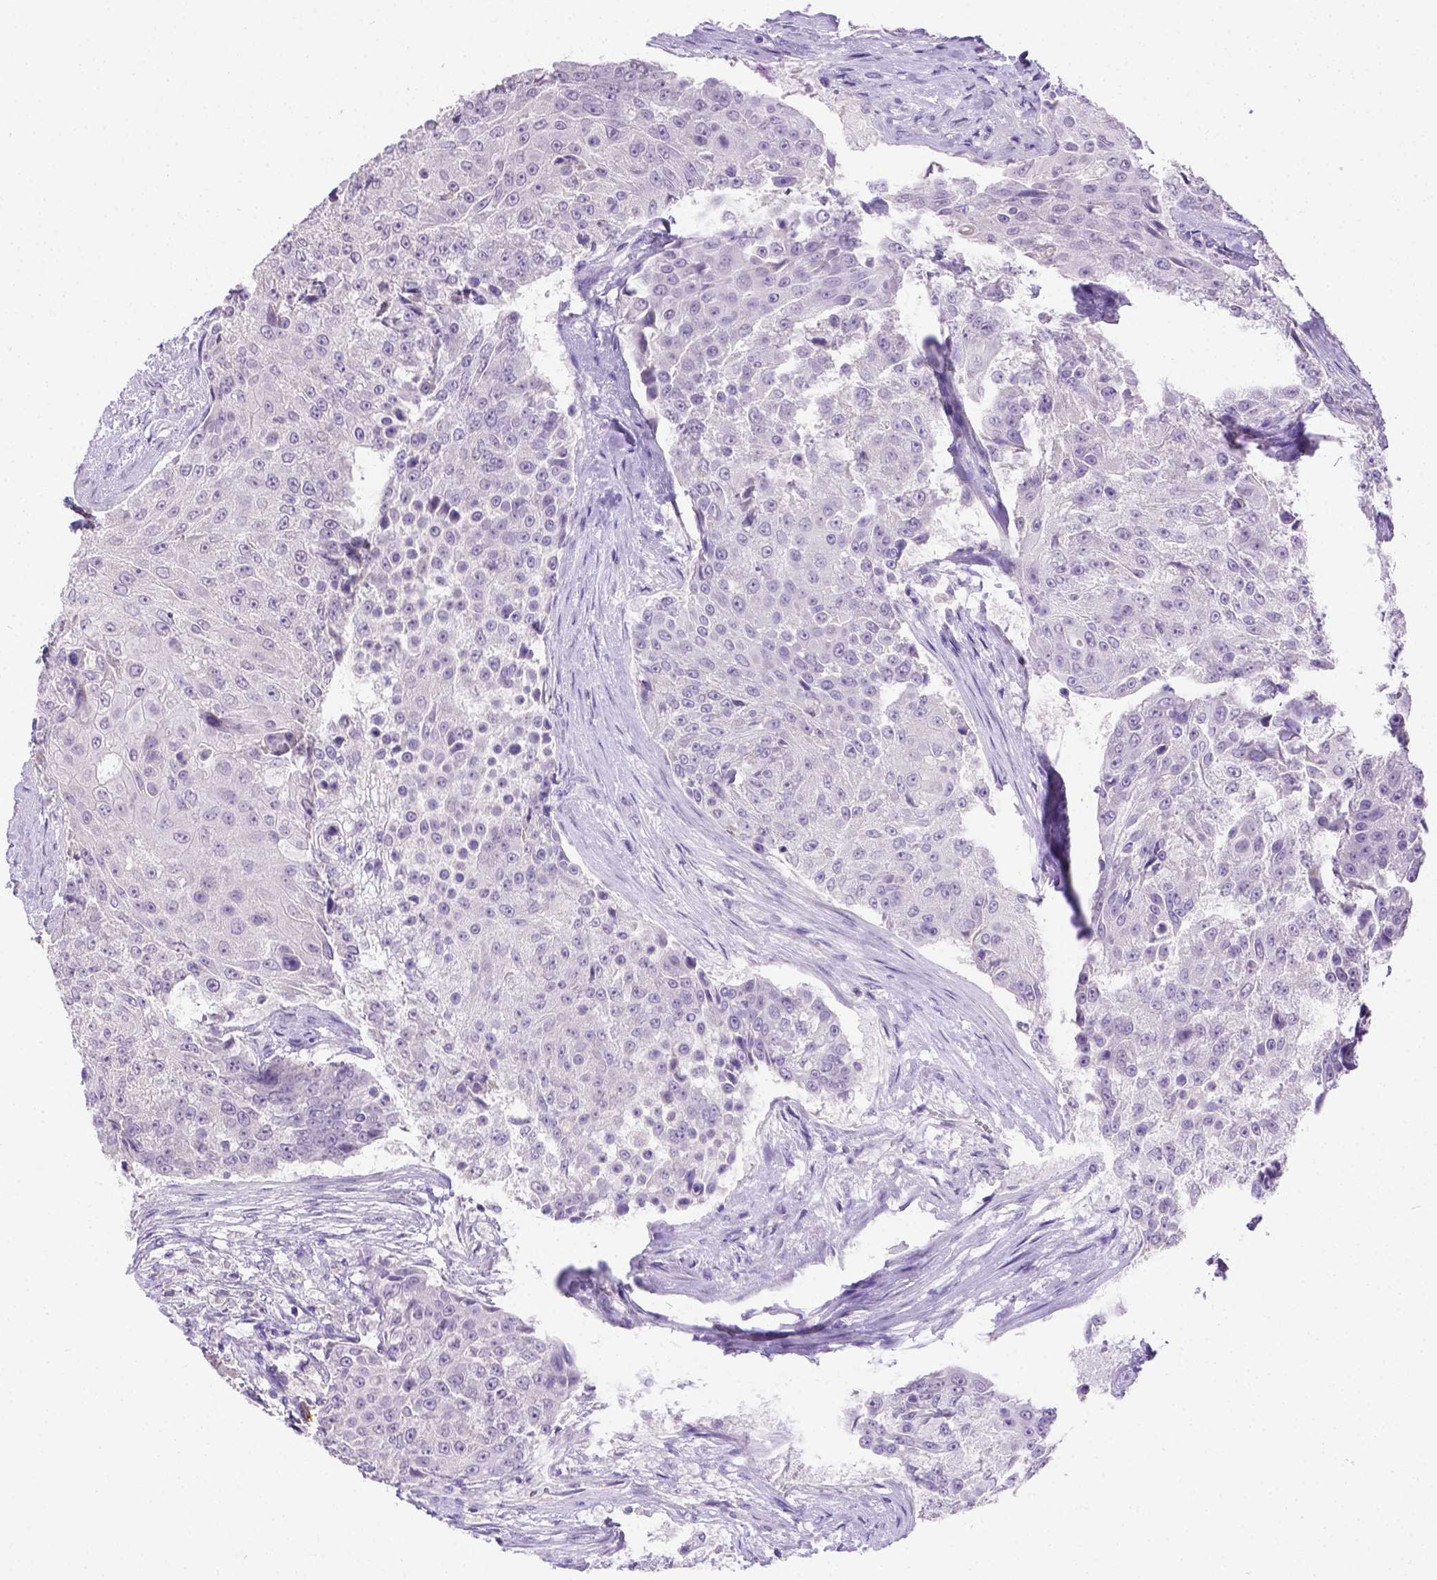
{"staining": {"intensity": "negative", "quantity": "none", "location": "none"}, "tissue": "urothelial cancer", "cell_type": "Tumor cells", "image_type": "cancer", "snomed": [{"axis": "morphology", "description": "Urothelial carcinoma, High grade"}, {"axis": "topography", "description": "Urinary bladder"}], "caption": "There is no significant positivity in tumor cells of urothelial cancer. The staining was performed using DAB (3,3'-diaminobenzidine) to visualize the protein expression in brown, while the nuclei were stained in blue with hematoxylin (Magnification: 20x).", "gene": "B3GAT1", "patient": {"sex": "female", "age": 63}}